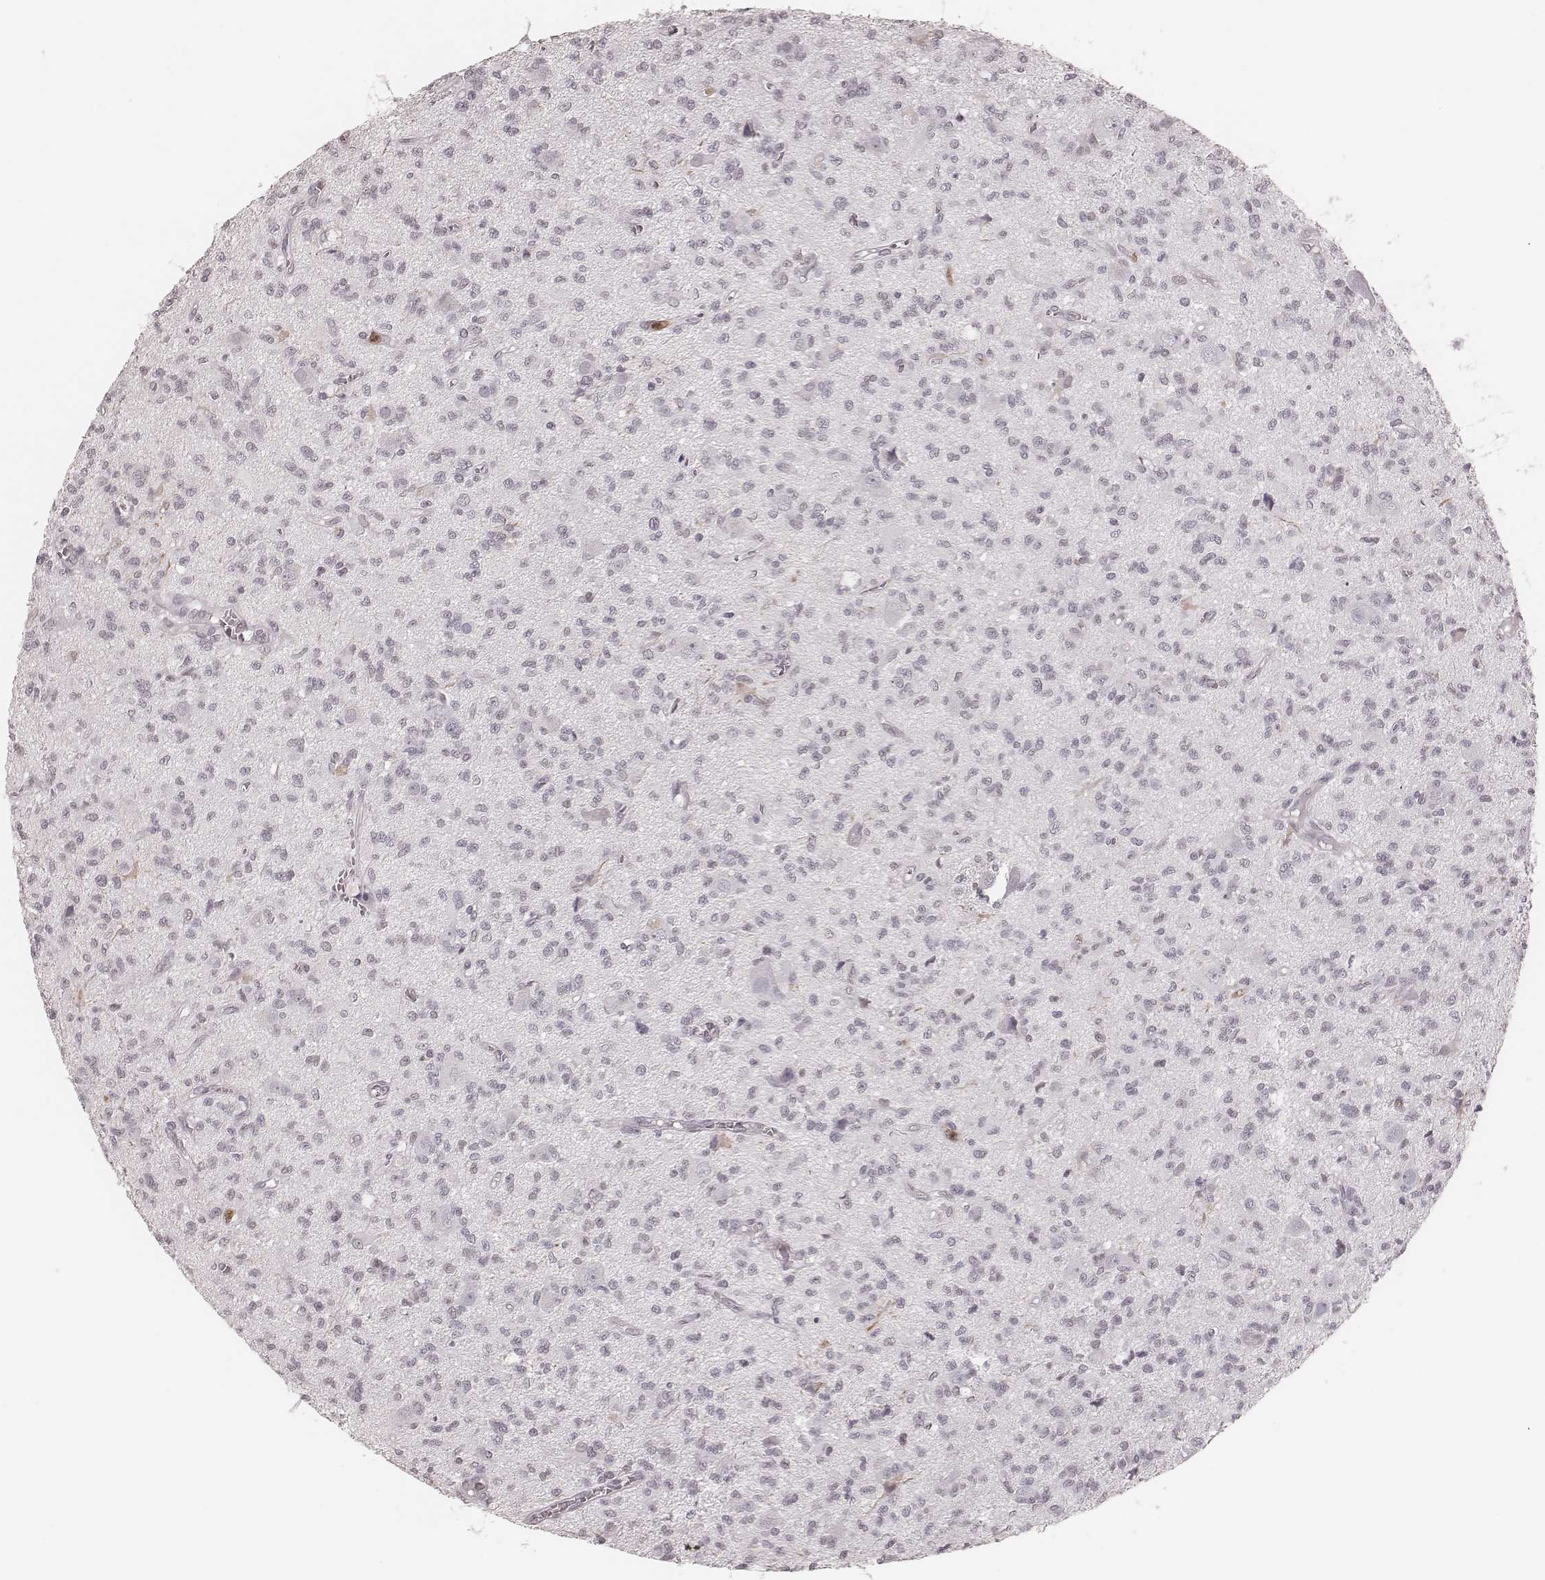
{"staining": {"intensity": "negative", "quantity": "none", "location": "none"}, "tissue": "glioma", "cell_type": "Tumor cells", "image_type": "cancer", "snomed": [{"axis": "morphology", "description": "Glioma, malignant, Low grade"}, {"axis": "topography", "description": "Brain"}], "caption": "Low-grade glioma (malignant) was stained to show a protein in brown. There is no significant staining in tumor cells. (Immunohistochemistry (ihc), brightfield microscopy, high magnification).", "gene": "KITLG", "patient": {"sex": "male", "age": 64}}